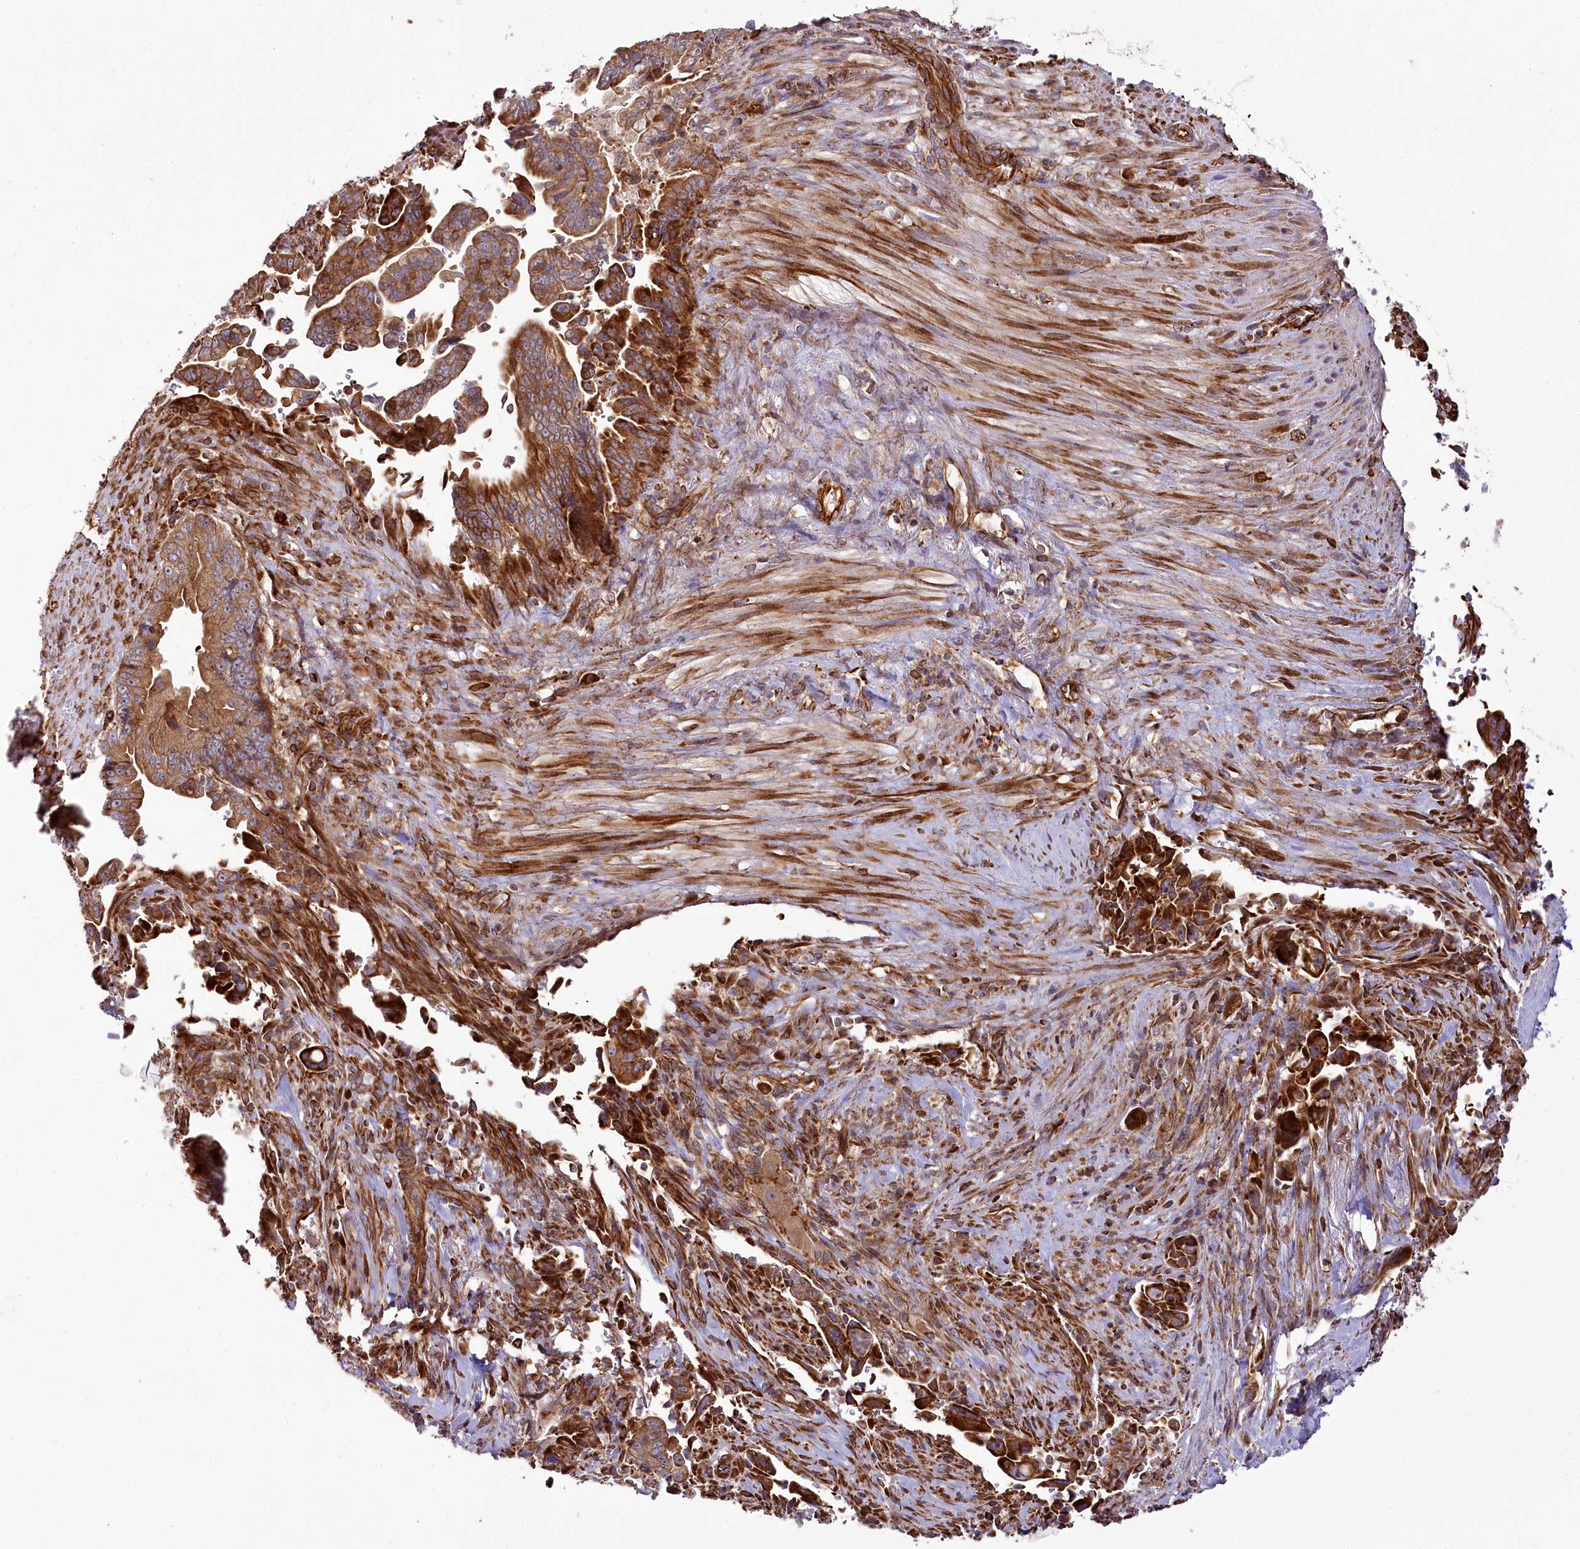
{"staining": {"intensity": "strong", "quantity": ">75%", "location": "cytoplasmic/membranous"}, "tissue": "pancreatic cancer", "cell_type": "Tumor cells", "image_type": "cancer", "snomed": [{"axis": "morphology", "description": "Adenocarcinoma, NOS"}, {"axis": "topography", "description": "Pancreas"}], "caption": "Protein staining demonstrates strong cytoplasmic/membranous positivity in about >75% of tumor cells in pancreatic adenocarcinoma.", "gene": "THUMPD3", "patient": {"sex": "male", "age": 70}}